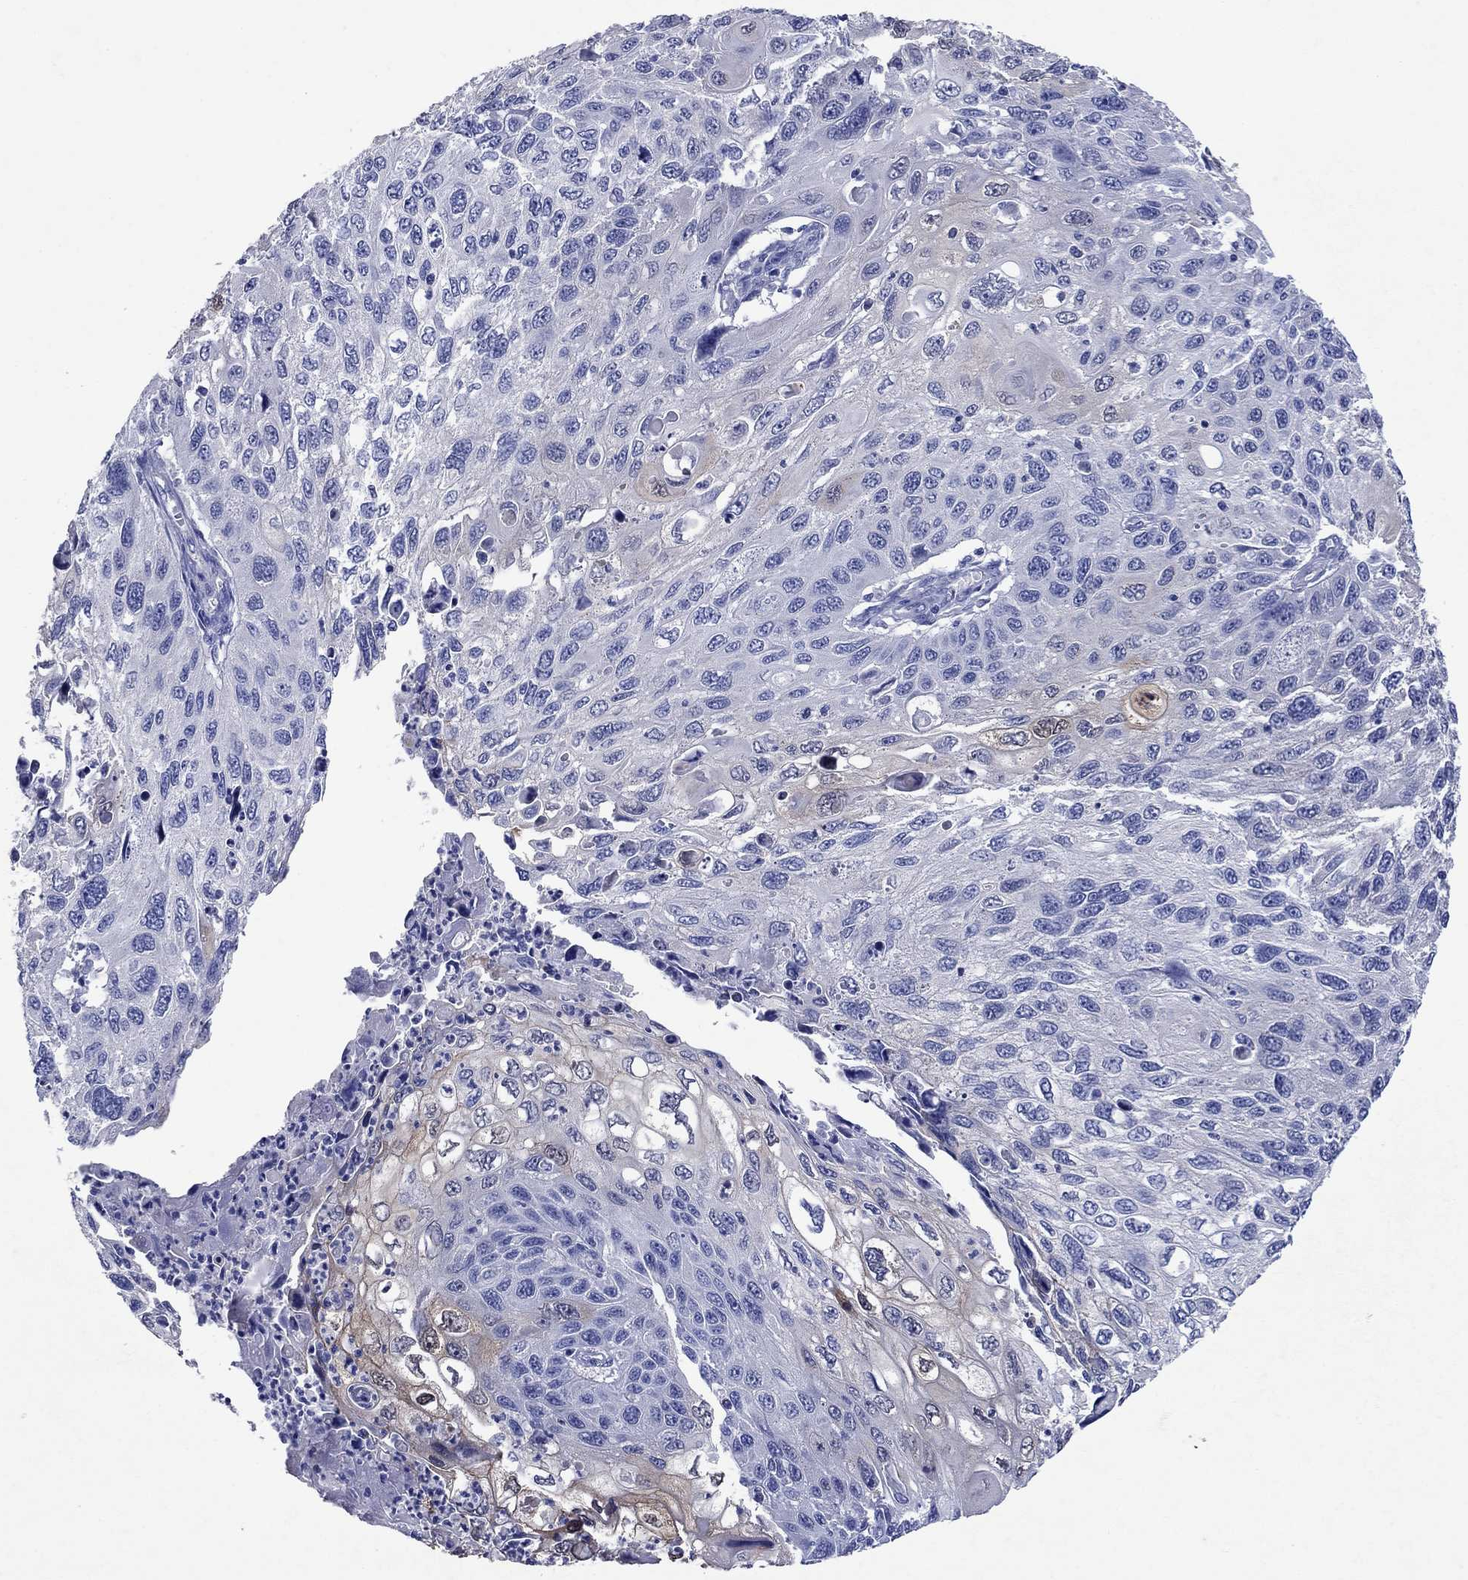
{"staining": {"intensity": "negative", "quantity": "none", "location": "none"}, "tissue": "cervical cancer", "cell_type": "Tumor cells", "image_type": "cancer", "snomed": [{"axis": "morphology", "description": "Squamous cell carcinoma, NOS"}, {"axis": "topography", "description": "Cervix"}], "caption": "A high-resolution photomicrograph shows immunohistochemistry (IHC) staining of squamous cell carcinoma (cervical), which exhibits no significant positivity in tumor cells. Nuclei are stained in blue.", "gene": "SULT2B1", "patient": {"sex": "female", "age": 70}}